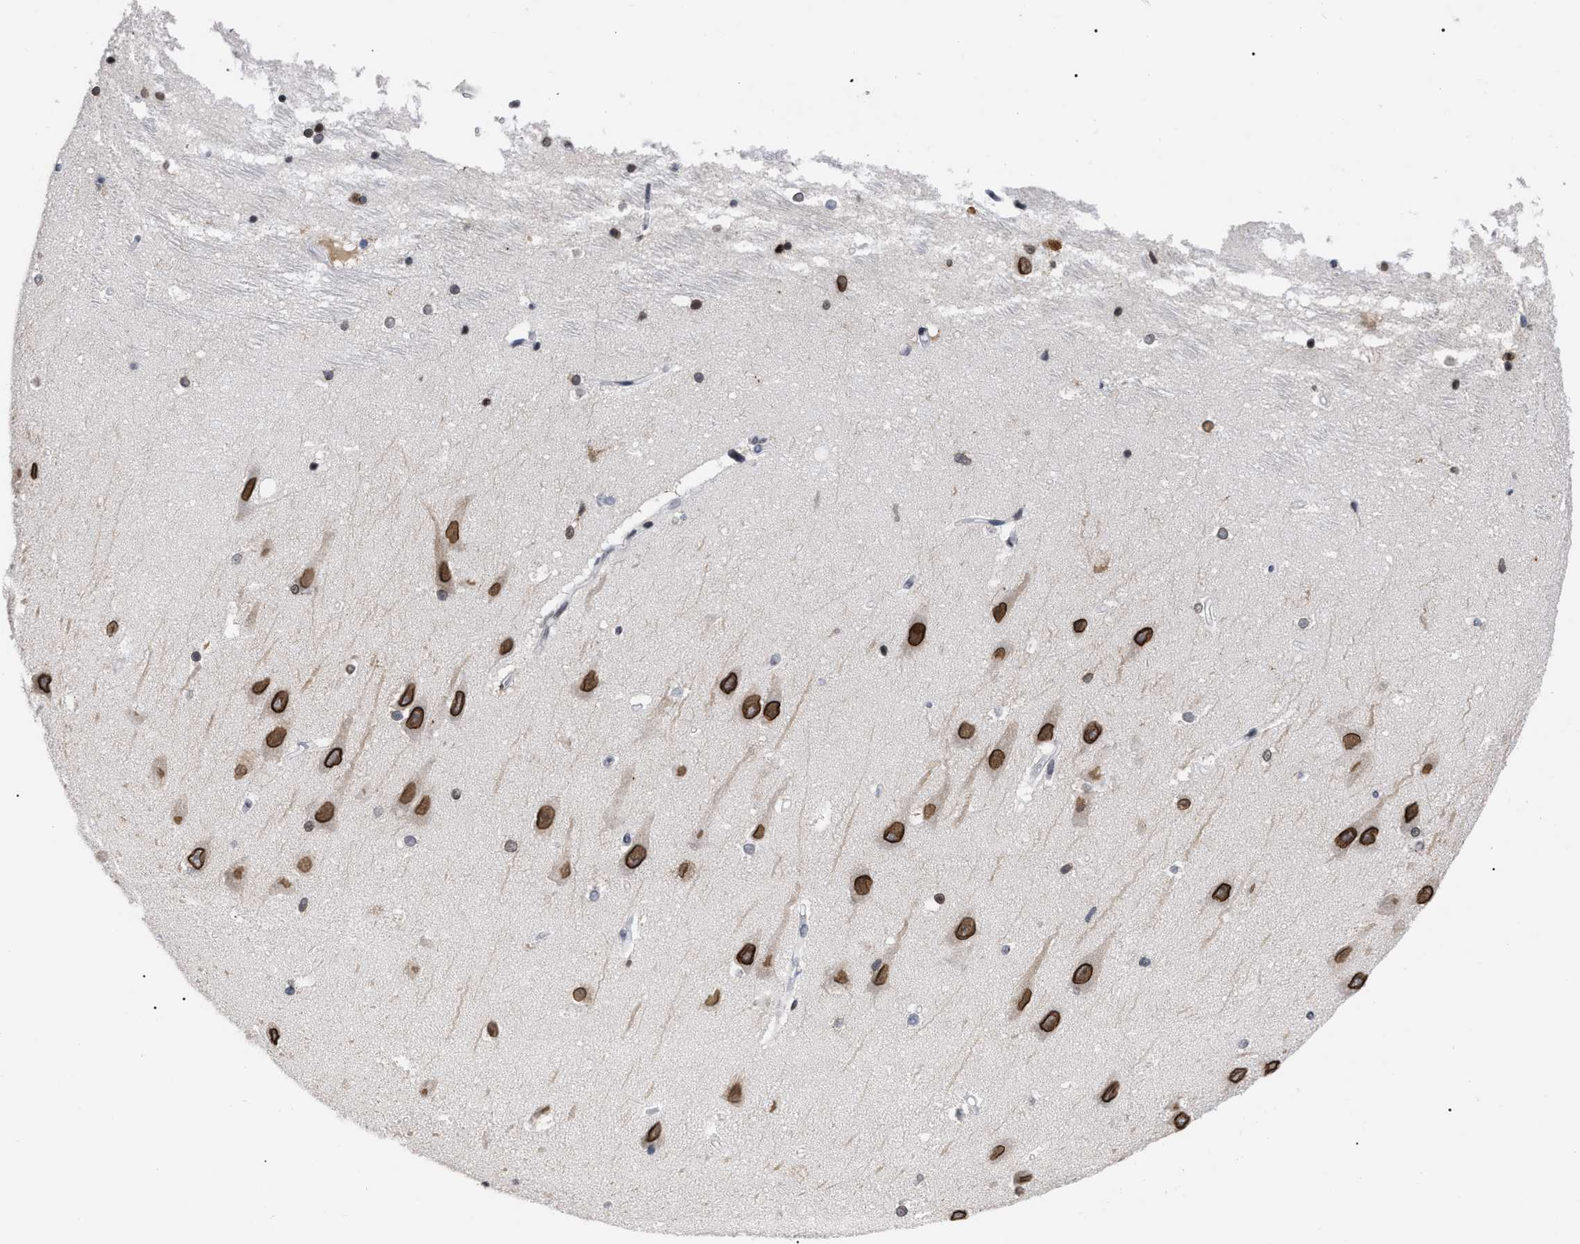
{"staining": {"intensity": "moderate", "quantity": "25%-75%", "location": "nuclear"}, "tissue": "hippocampus", "cell_type": "Glial cells", "image_type": "normal", "snomed": [{"axis": "morphology", "description": "Normal tissue, NOS"}, {"axis": "topography", "description": "Hippocampus"}], "caption": "Glial cells demonstrate medium levels of moderate nuclear staining in approximately 25%-75% of cells in benign human hippocampus. (DAB (3,3'-diaminobenzidine) = brown stain, brightfield microscopy at high magnification).", "gene": "TPR", "patient": {"sex": "male", "age": 45}}